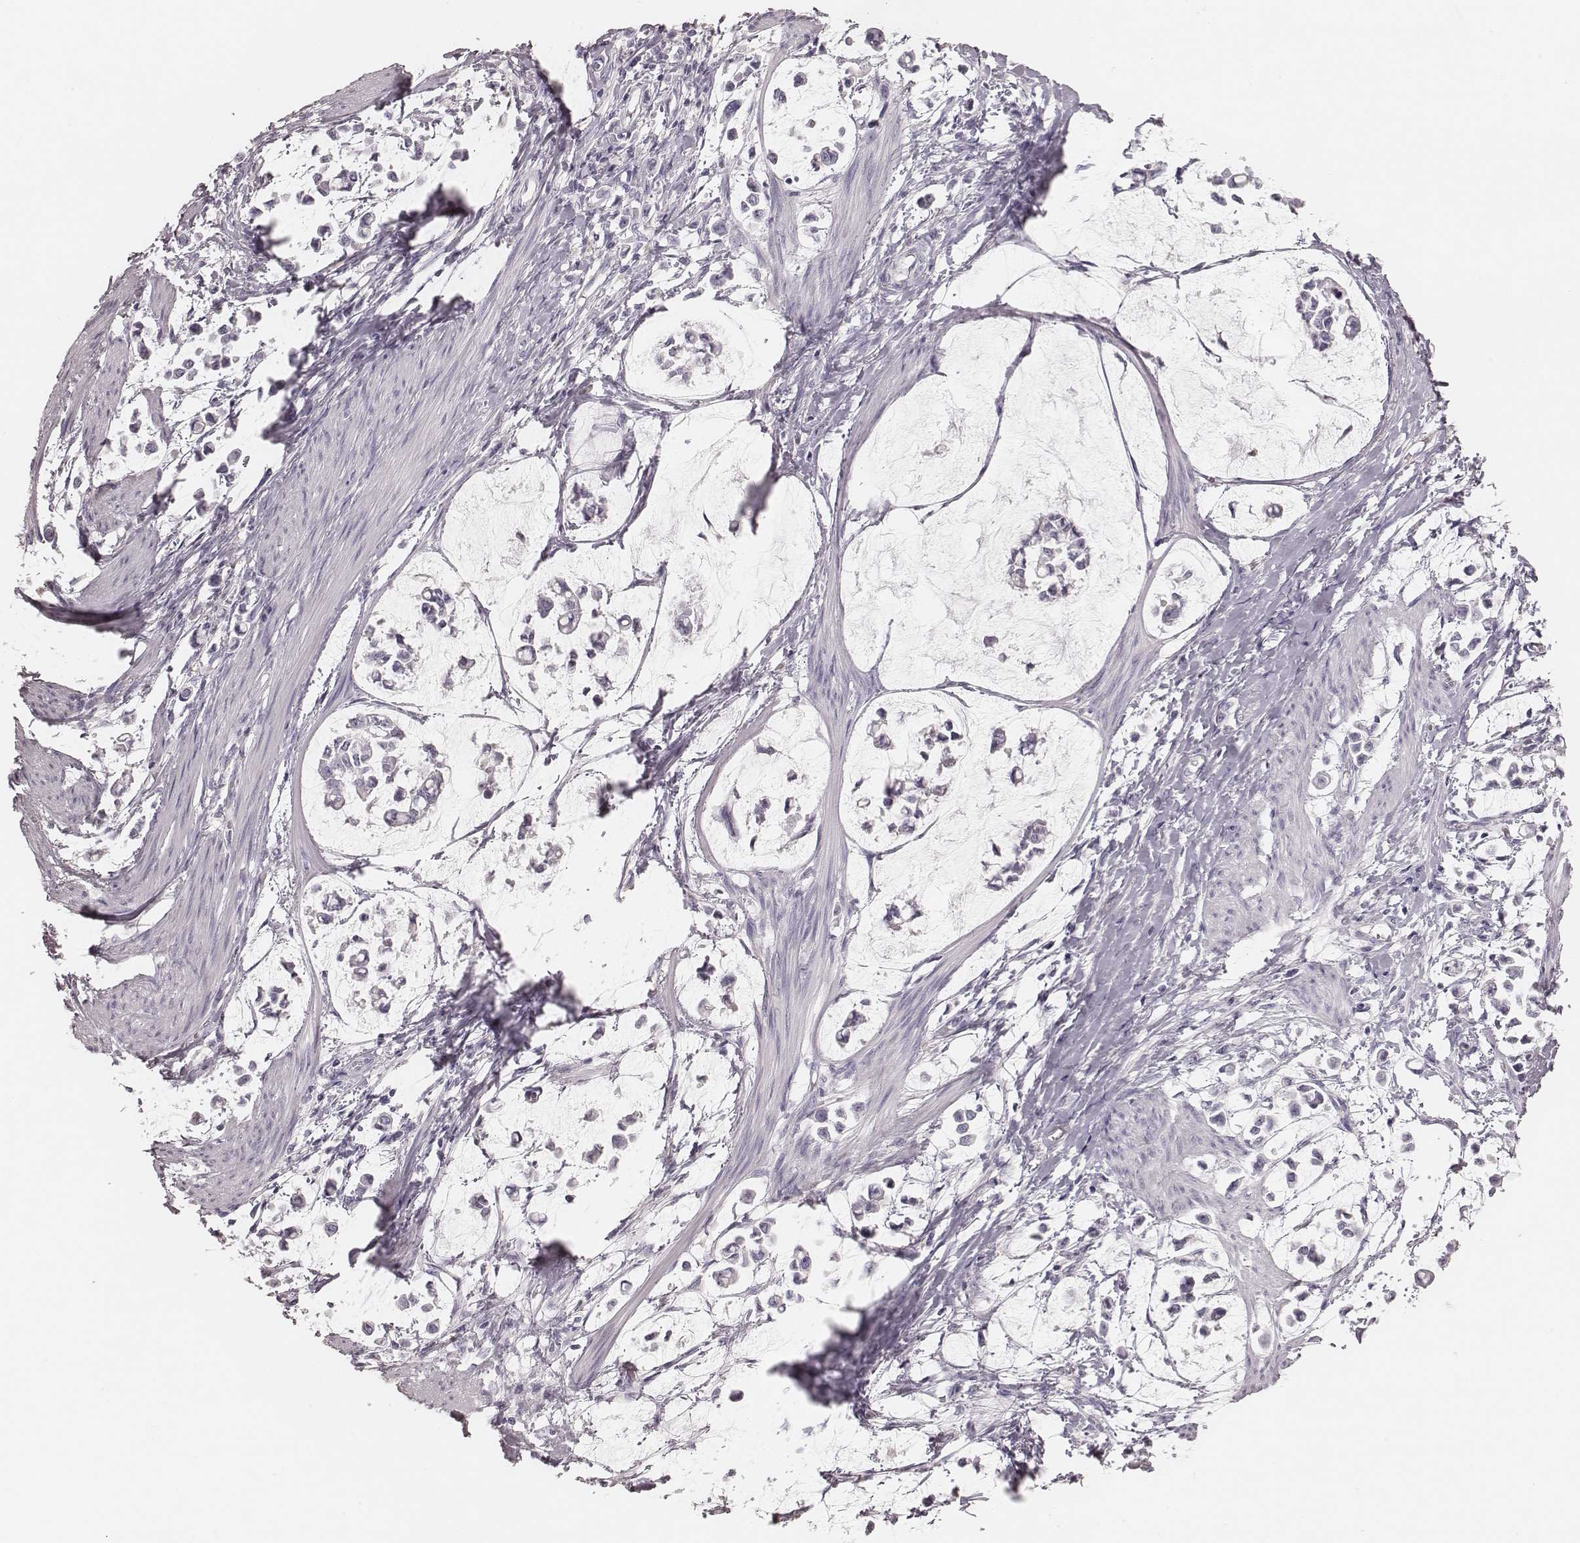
{"staining": {"intensity": "negative", "quantity": "none", "location": "none"}, "tissue": "stomach cancer", "cell_type": "Tumor cells", "image_type": "cancer", "snomed": [{"axis": "morphology", "description": "Adenocarcinoma, NOS"}, {"axis": "topography", "description": "Stomach"}], "caption": "IHC micrograph of neoplastic tissue: adenocarcinoma (stomach) stained with DAB displays no significant protein positivity in tumor cells.", "gene": "ZP4", "patient": {"sex": "male", "age": 82}}